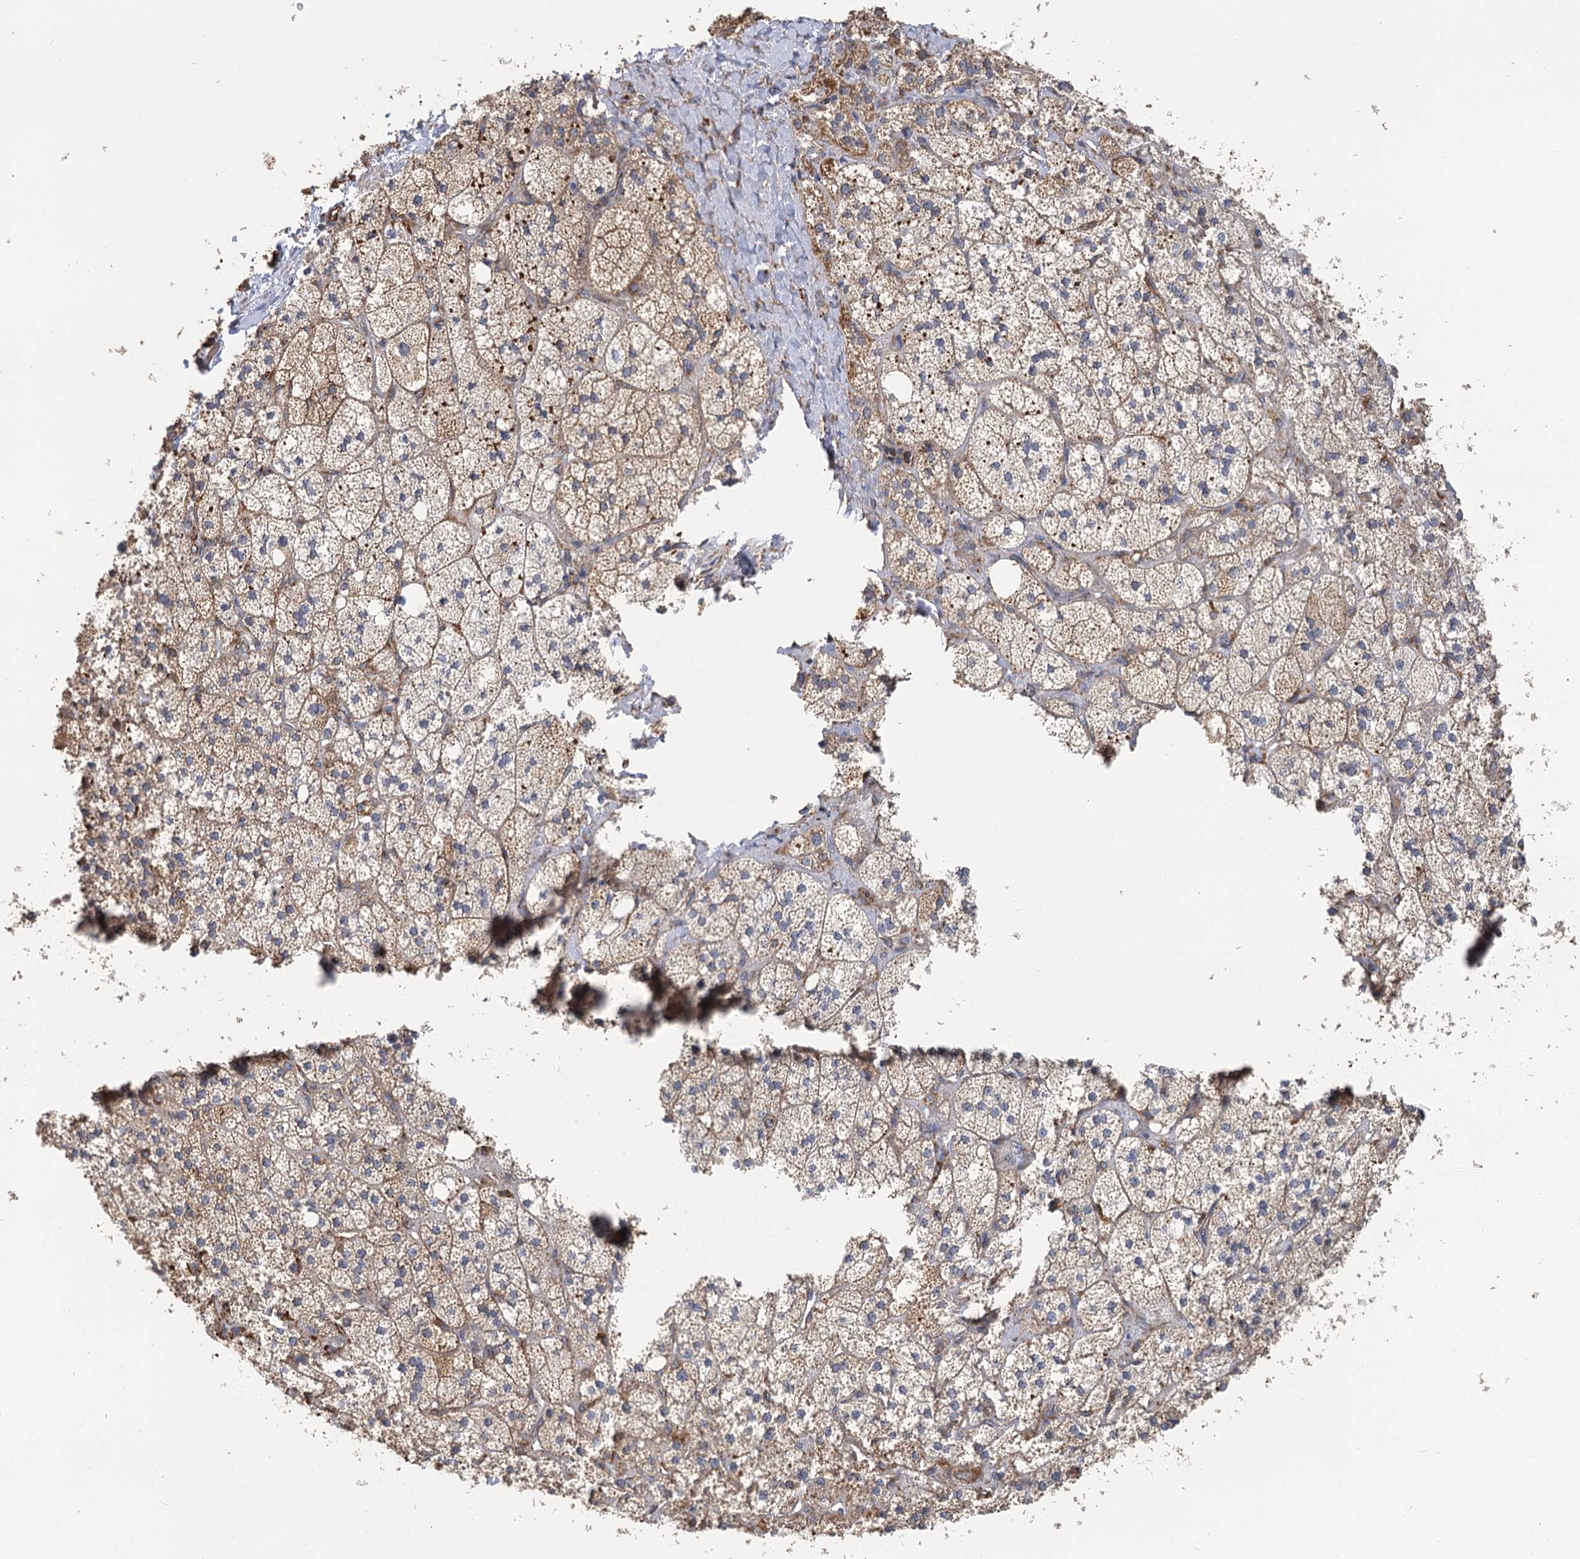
{"staining": {"intensity": "moderate", "quantity": ">75%", "location": "cytoplasmic/membranous"}, "tissue": "adrenal gland", "cell_type": "Glandular cells", "image_type": "normal", "snomed": [{"axis": "morphology", "description": "Normal tissue, NOS"}, {"axis": "topography", "description": "Adrenal gland"}], "caption": "Adrenal gland was stained to show a protein in brown. There is medium levels of moderate cytoplasmic/membranous staining in about >75% of glandular cells. (brown staining indicates protein expression, while blue staining denotes nuclei).", "gene": "IL11RA", "patient": {"sex": "male", "age": 61}}